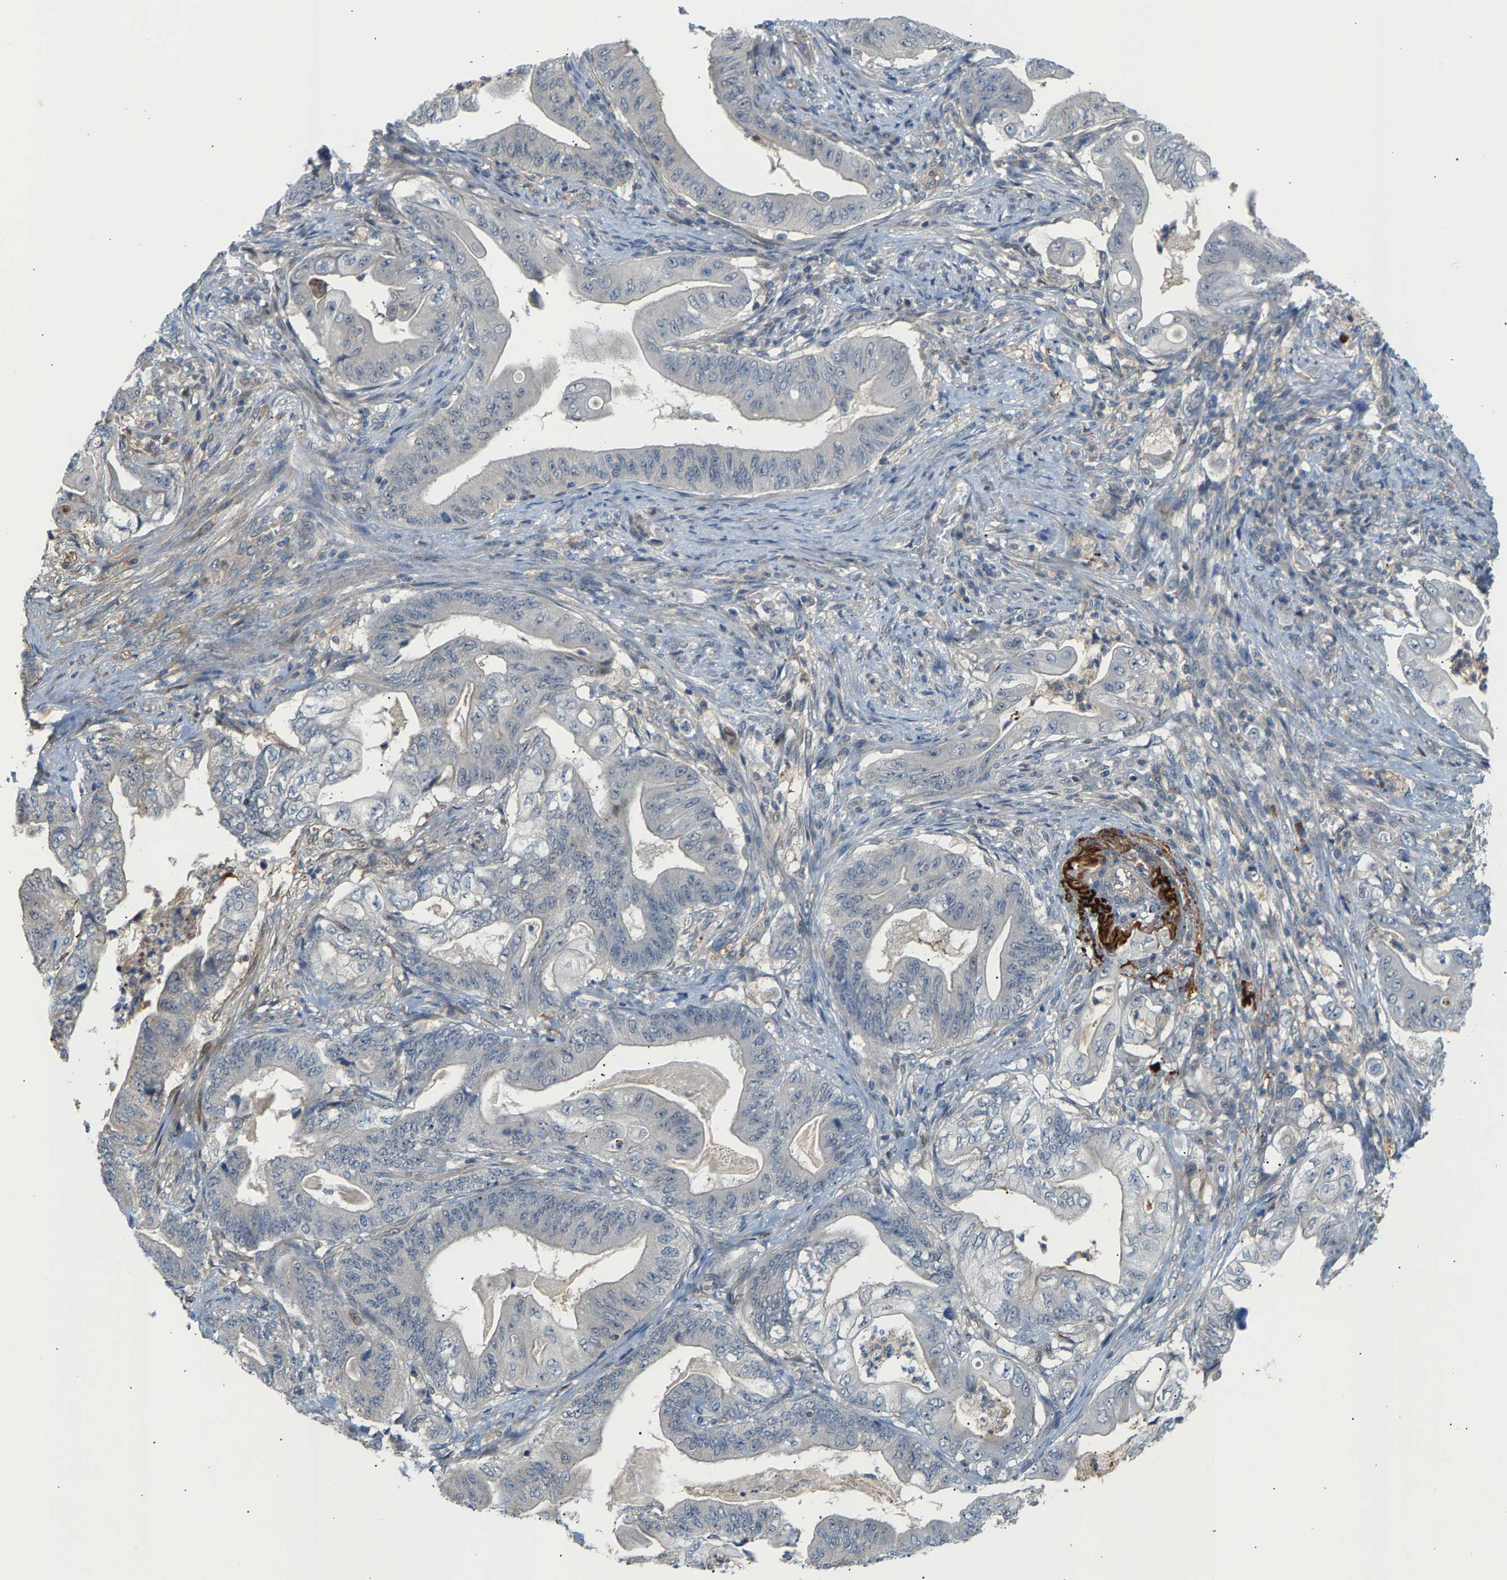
{"staining": {"intensity": "negative", "quantity": "none", "location": "none"}, "tissue": "stomach cancer", "cell_type": "Tumor cells", "image_type": "cancer", "snomed": [{"axis": "morphology", "description": "Adenocarcinoma, NOS"}, {"axis": "topography", "description": "Stomach"}], "caption": "The immunohistochemistry (IHC) micrograph has no significant staining in tumor cells of stomach cancer (adenocarcinoma) tissue. The staining was performed using DAB (3,3'-diaminobenzidine) to visualize the protein expression in brown, while the nuclei were stained in blue with hematoxylin (Magnification: 20x).", "gene": "KRTAP27-1", "patient": {"sex": "female", "age": 73}}